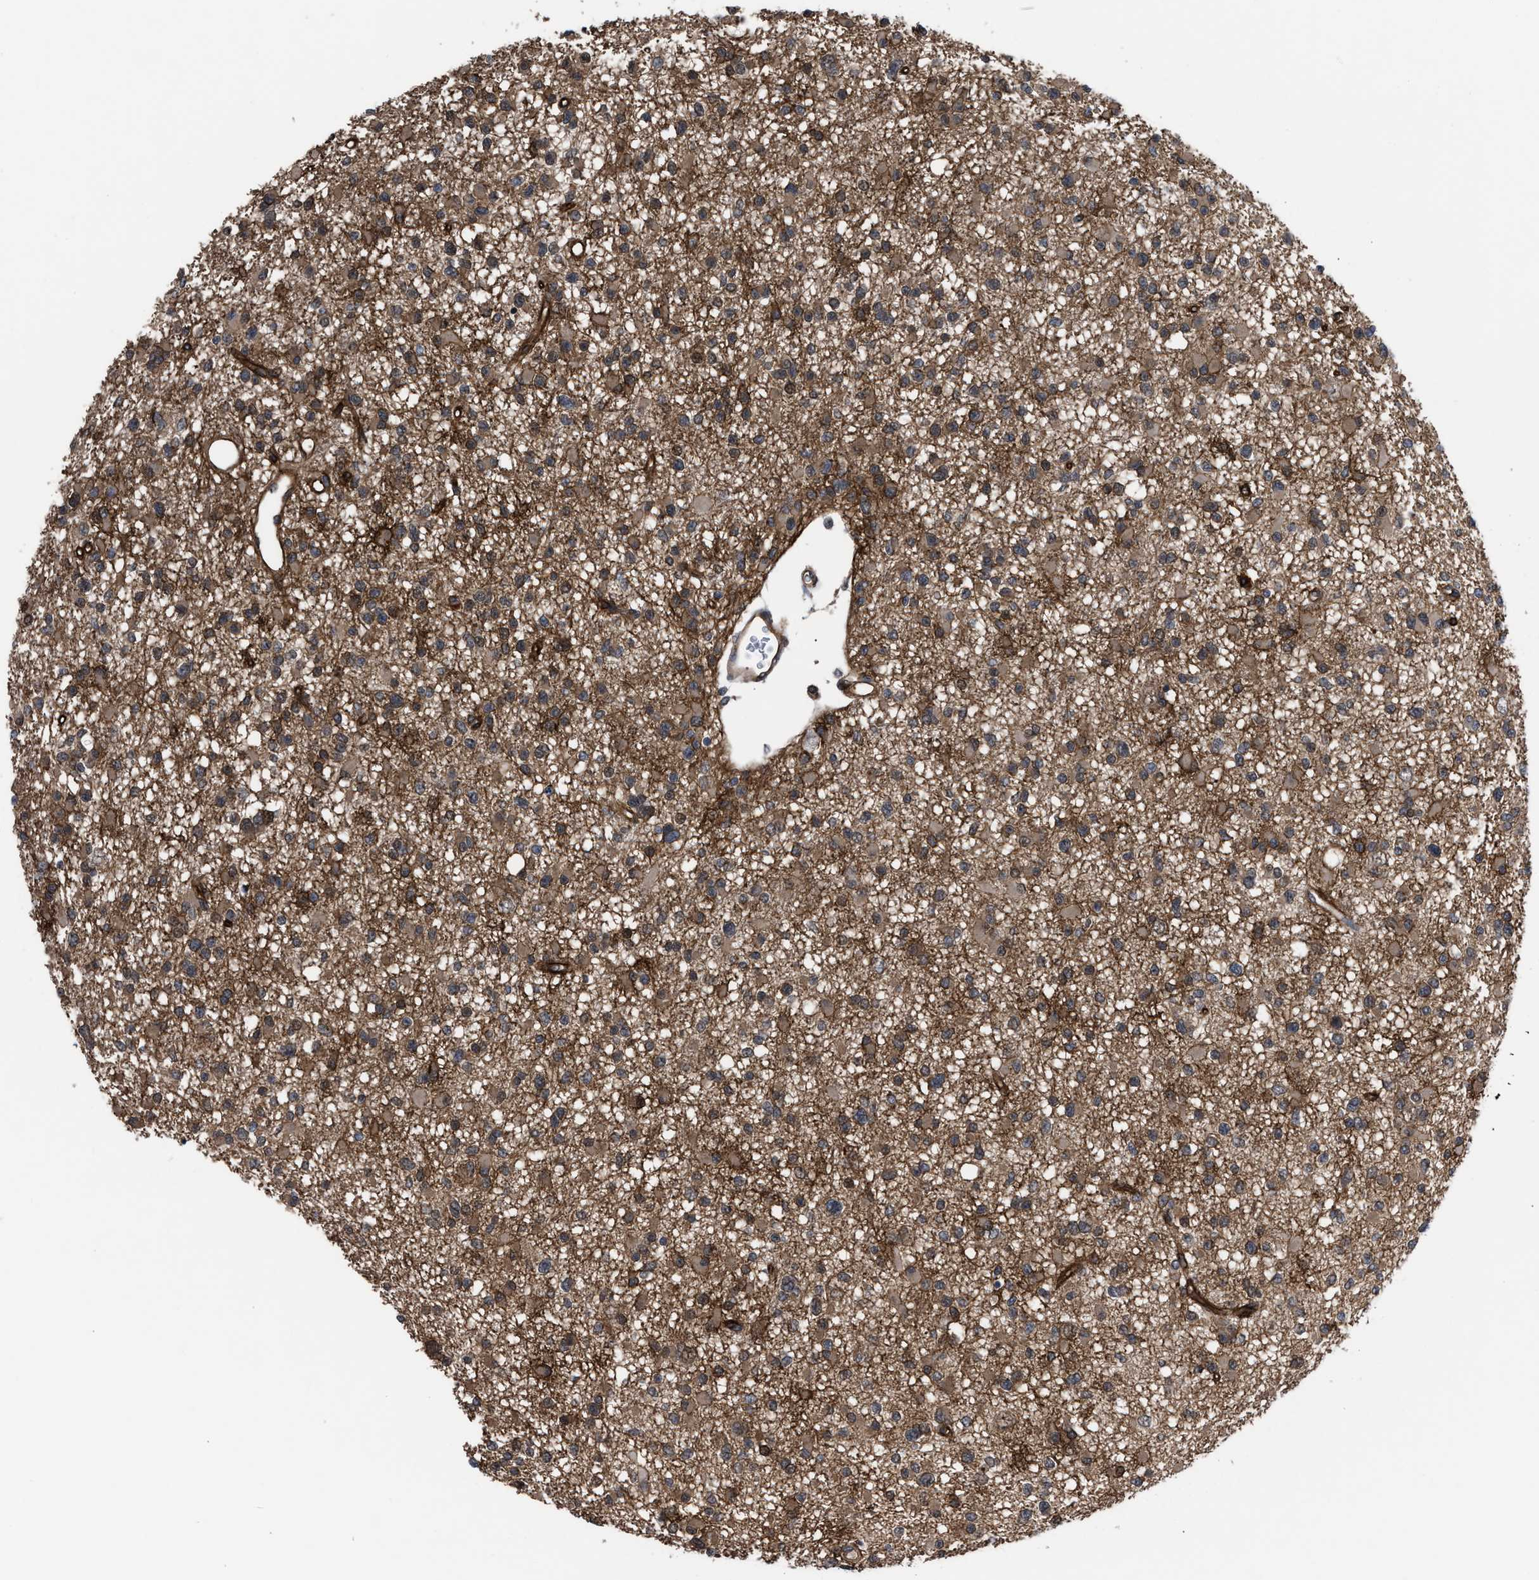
{"staining": {"intensity": "moderate", "quantity": "25%-75%", "location": "cytoplasmic/membranous"}, "tissue": "glioma", "cell_type": "Tumor cells", "image_type": "cancer", "snomed": [{"axis": "morphology", "description": "Glioma, malignant, Low grade"}, {"axis": "topography", "description": "Brain"}], "caption": "High-magnification brightfield microscopy of glioma stained with DAB (brown) and counterstained with hematoxylin (blue). tumor cells exhibit moderate cytoplasmic/membranous expression is seen in about25%-75% of cells. (IHC, brightfield microscopy, high magnification).", "gene": "TP53BP2", "patient": {"sex": "female", "age": 22}}